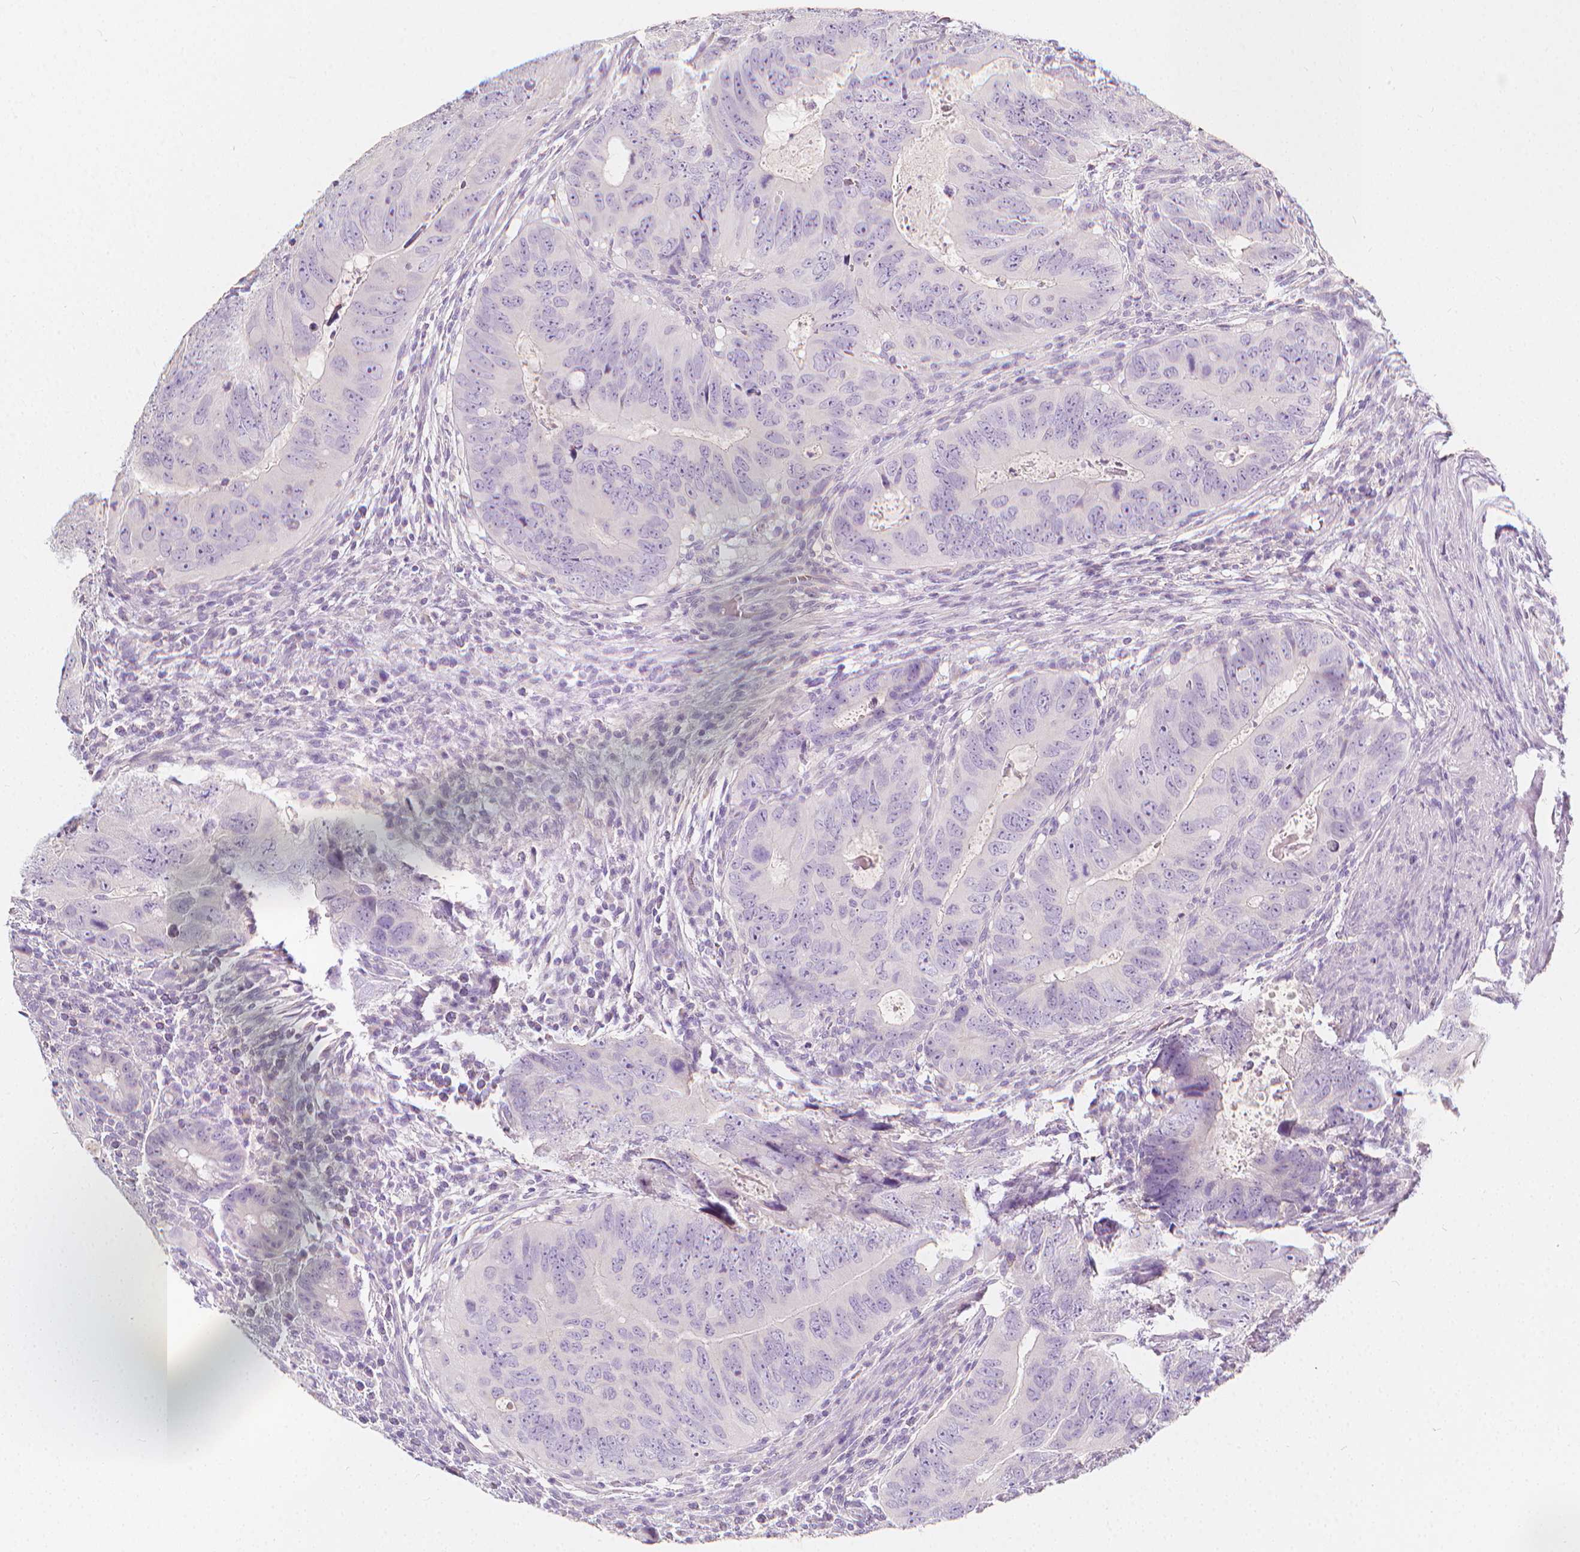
{"staining": {"intensity": "negative", "quantity": "none", "location": "none"}, "tissue": "colorectal cancer", "cell_type": "Tumor cells", "image_type": "cancer", "snomed": [{"axis": "morphology", "description": "Adenocarcinoma, NOS"}, {"axis": "topography", "description": "Colon"}], "caption": "Immunohistochemistry histopathology image of colorectal adenocarcinoma stained for a protein (brown), which shows no expression in tumor cells.", "gene": "RBFOX1", "patient": {"sex": "male", "age": 79}}